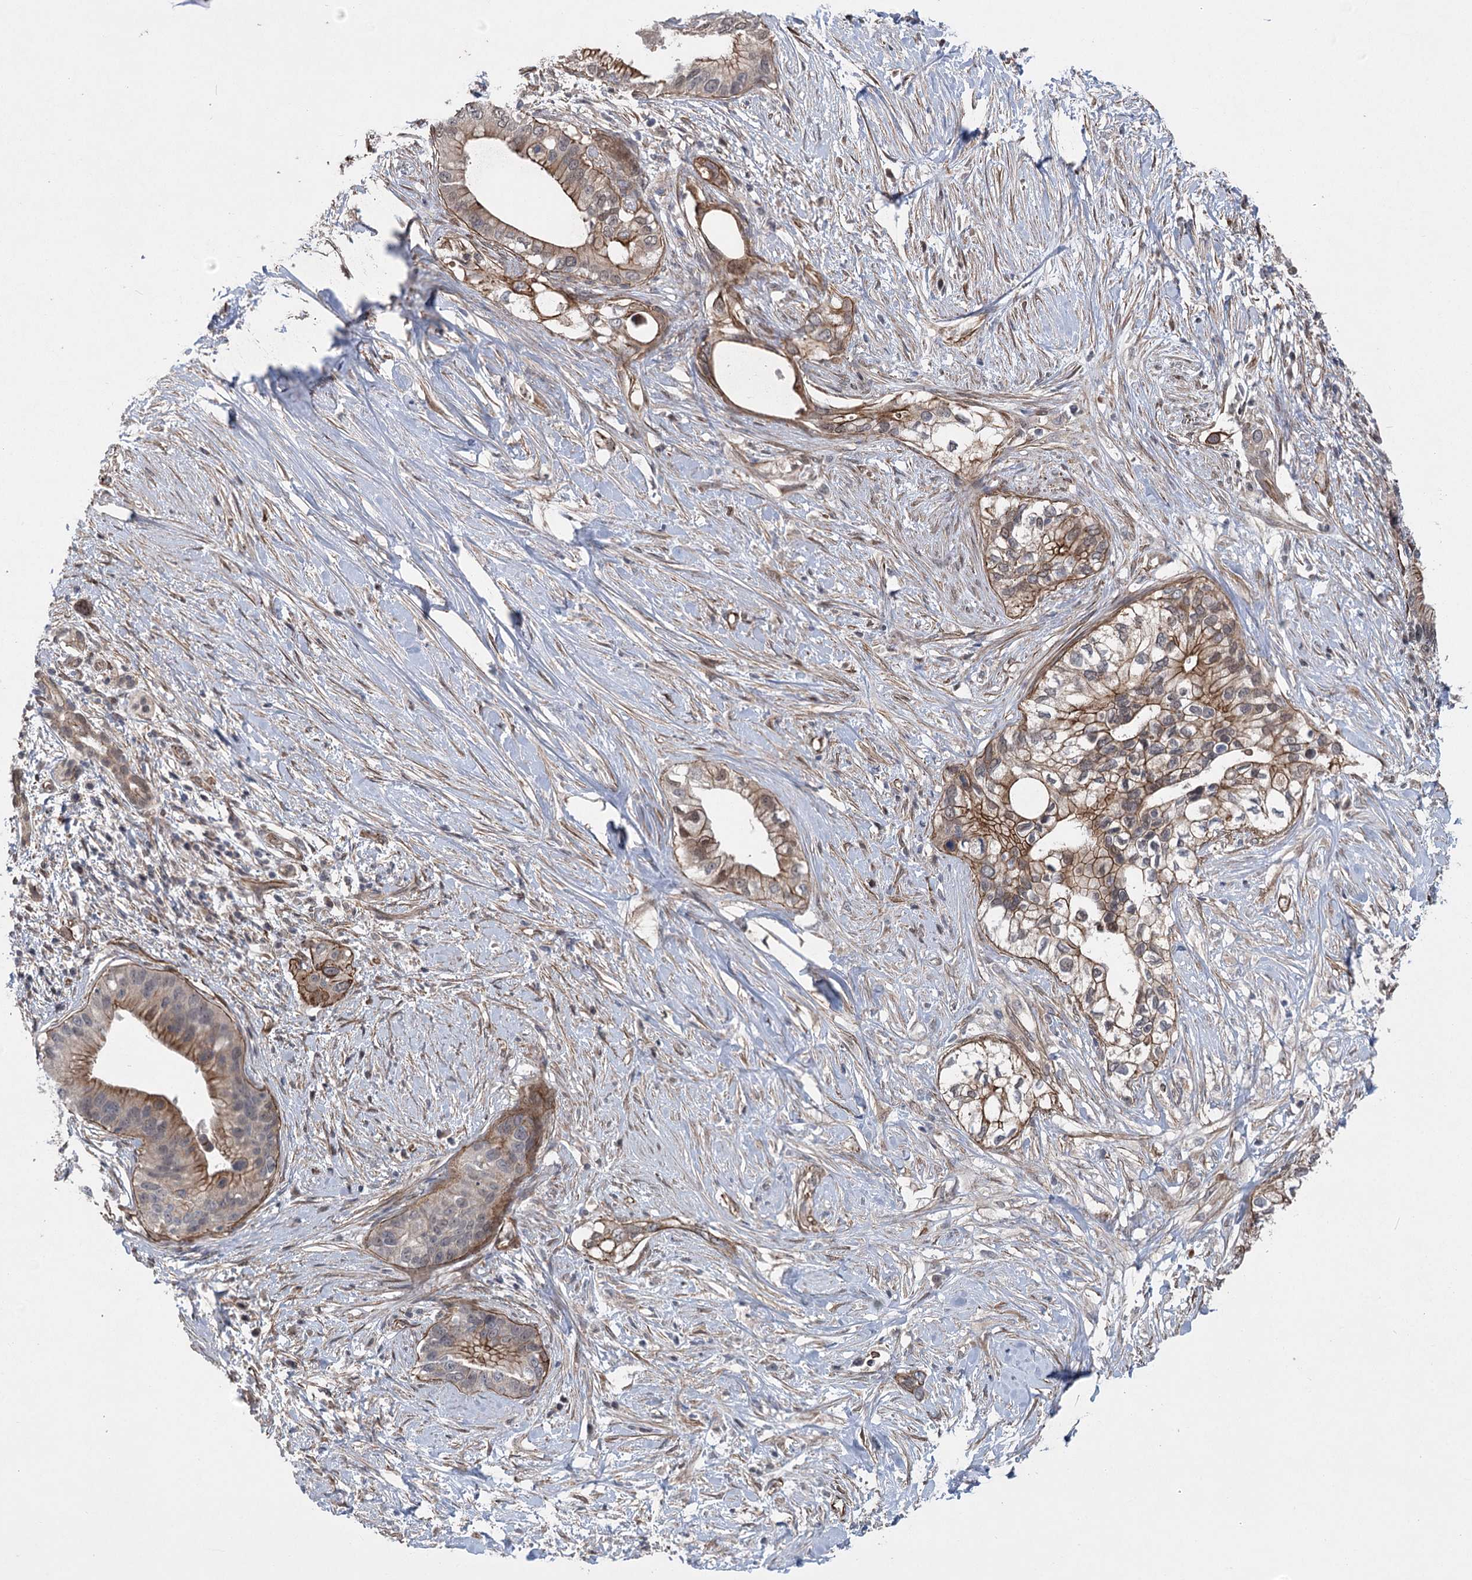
{"staining": {"intensity": "moderate", "quantity": ">75%", "location": "cytoplasmic/membranous"}, "tissue": "pancreatic cancer", "cell_type": "Tumor cells", "image_type": "cancer", "snomed": [{"axis": "morphology", "description": "Normal tissue, NOS"}, {"axis": "morphology", "description": "Adenocarcinoma, NOS"}, {"axis": "topography", "description": "Pancreas"}, {"axis": "topography", "description": "Peripheral nerve tissue"}], "caption": "Immunohistochemical staining of pancreatic cancer reveals medium levels of moderate cytoplasmic/membranous protein positivity in about >75% of tumor cells.", "gene": "RWDD4", "patient": {"sex": "male", "age": 59}}